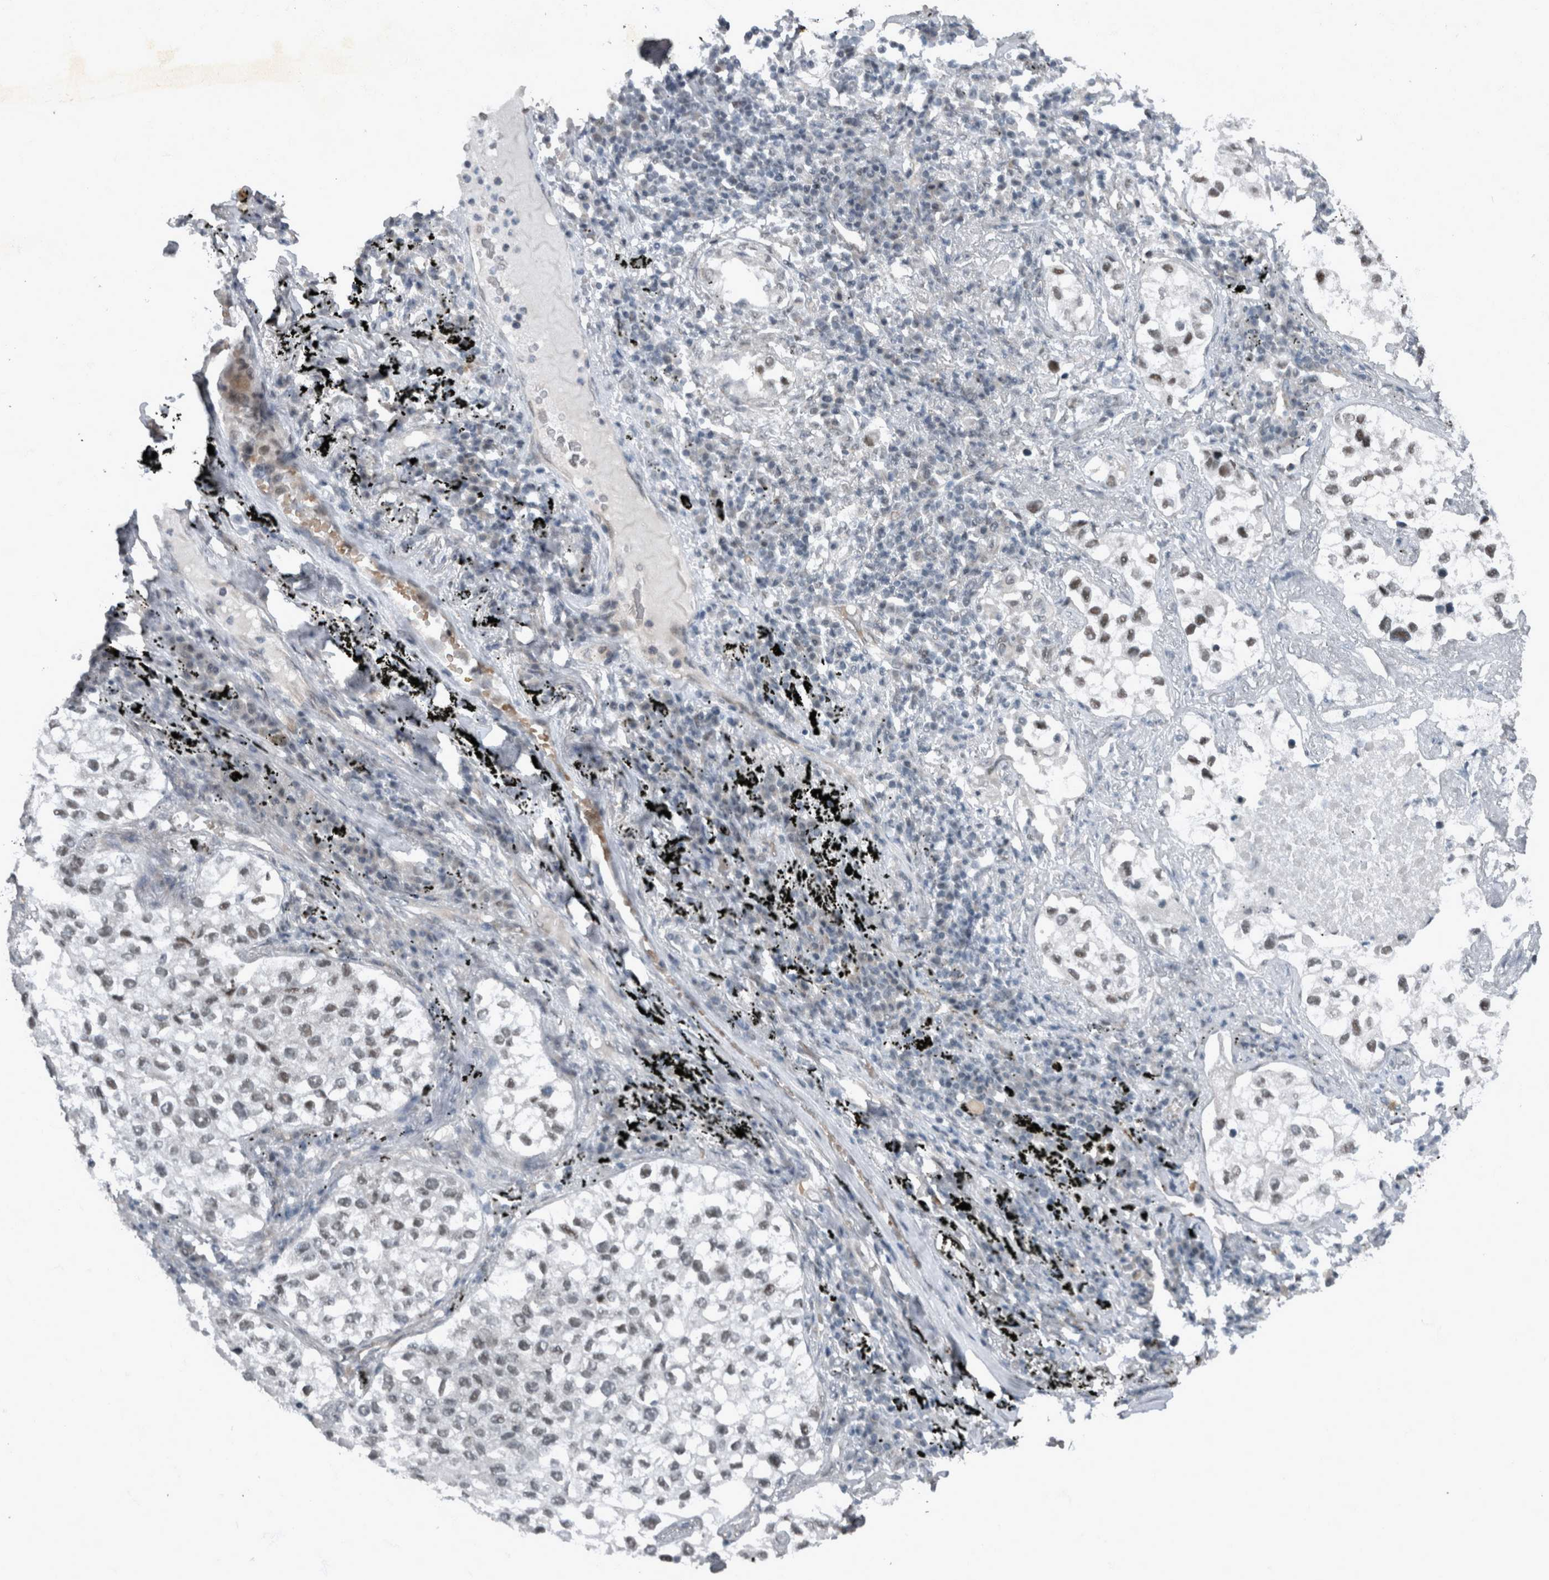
{"staining": {"intensity": "moderate", "quantity": ">75%", "location": "nuclear"}, "tissue": "lung cancer", "cell_type": "Tumor cells", "image_type": "cancer", "snomed": [{"axis": "morphology", "description": "Adenocarcinoma, NOS"}, {"axis": "topography", "description": "Lung"}], "caption": "DAB (3,3'-diaminobenzidine) immunohistochemical staining of adenocarcinoma (lung) displays moderate nuclear protein positivity in about >75% of tumor cells.", "gene": "WDR33", "patient": {"sex": "male", "age": 63}}